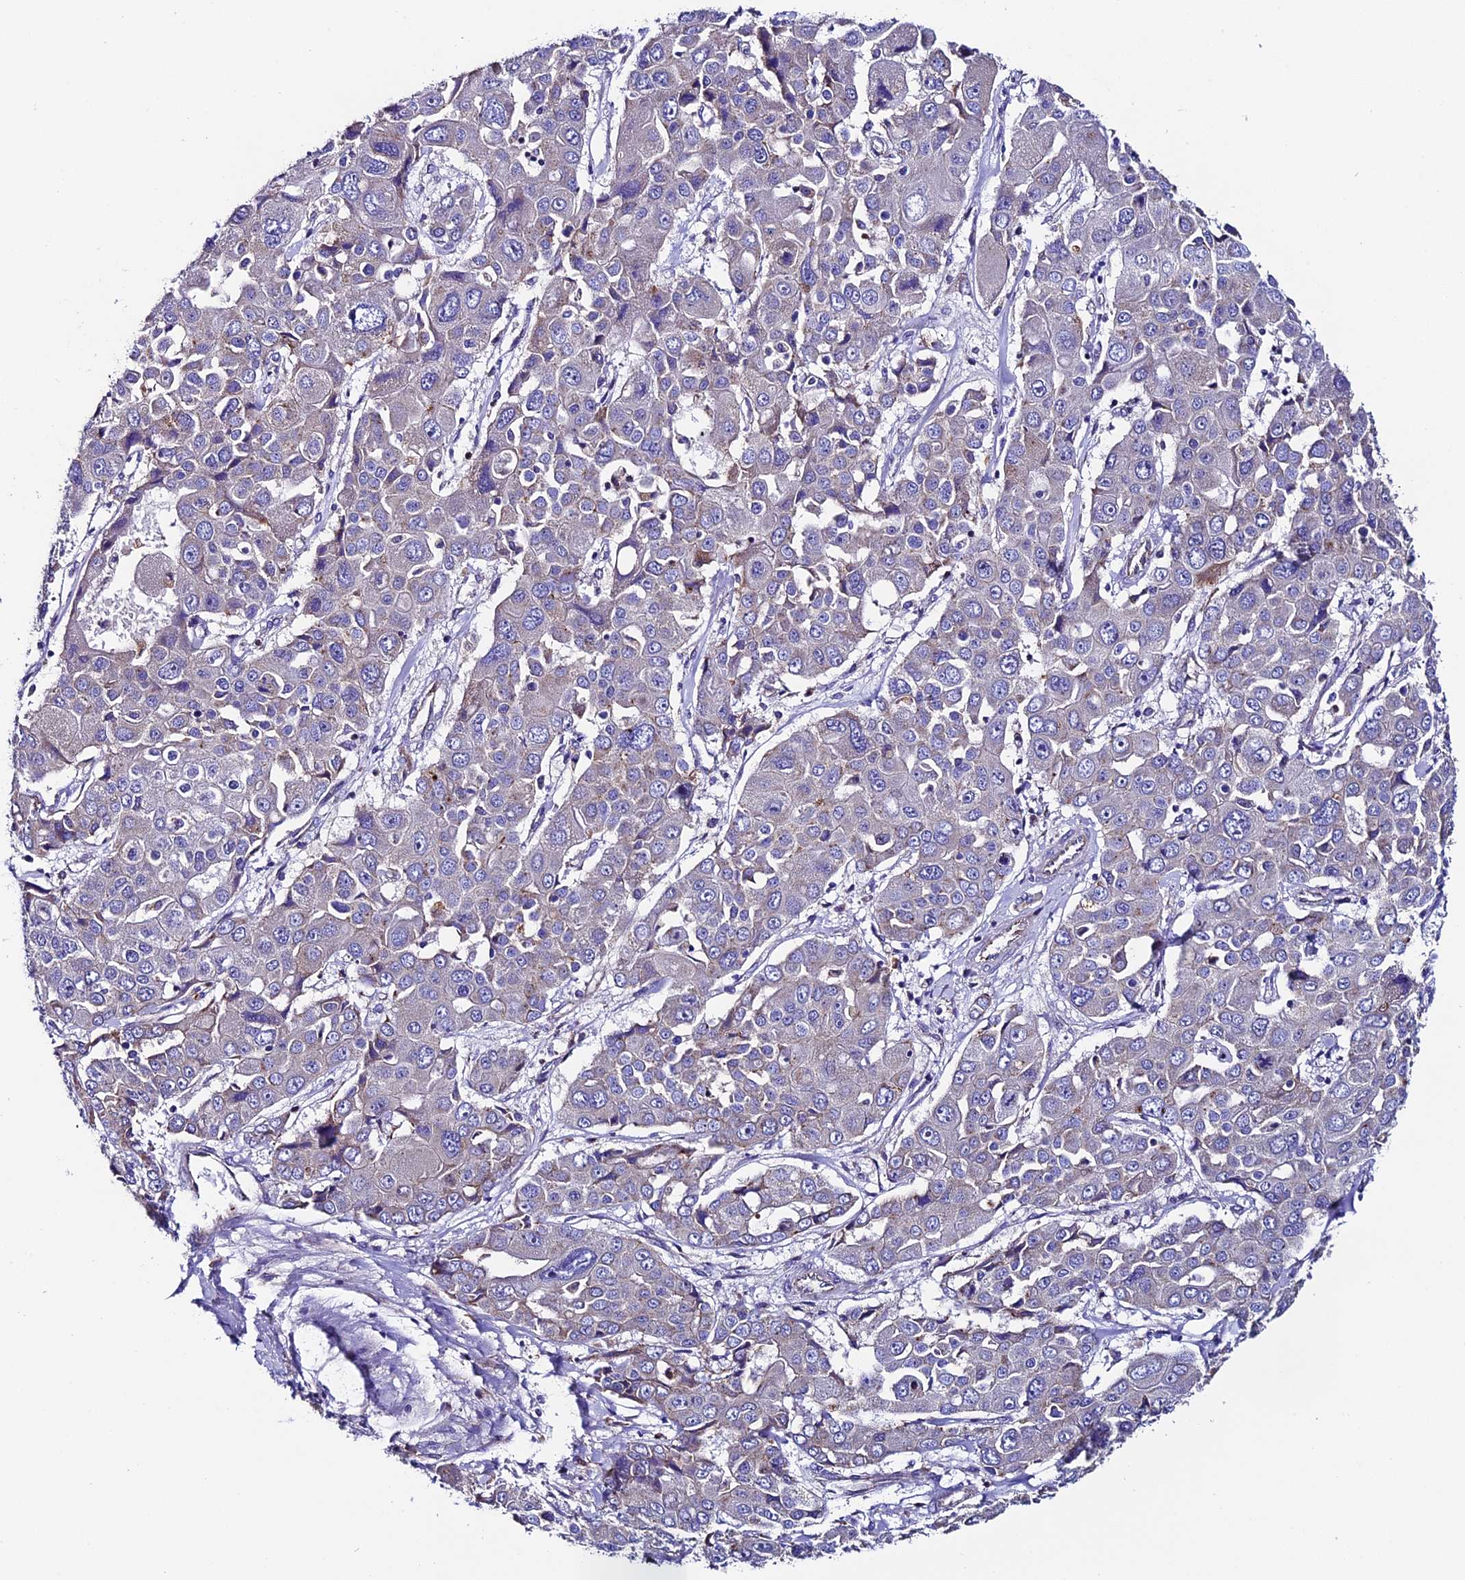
{"staining": {"intensity": "weak", "quantity": "<25%", "location": "cytoplasmic/membranous"}, "tissue": "liver cancer", "cell_type": "Tumor cells", "image_type": "cancer", "snomed": [{"axis": "morphology", "description": "Cholangiocarcinoma"}, {"axis": "topography", "description": "Liver"}], "caption": "Liver cancer was stained to show a protein in brown. There is no significant staining in tumor cells.", "gene": "COMTD1", "patient": {"sex": "male", "age": 67}}